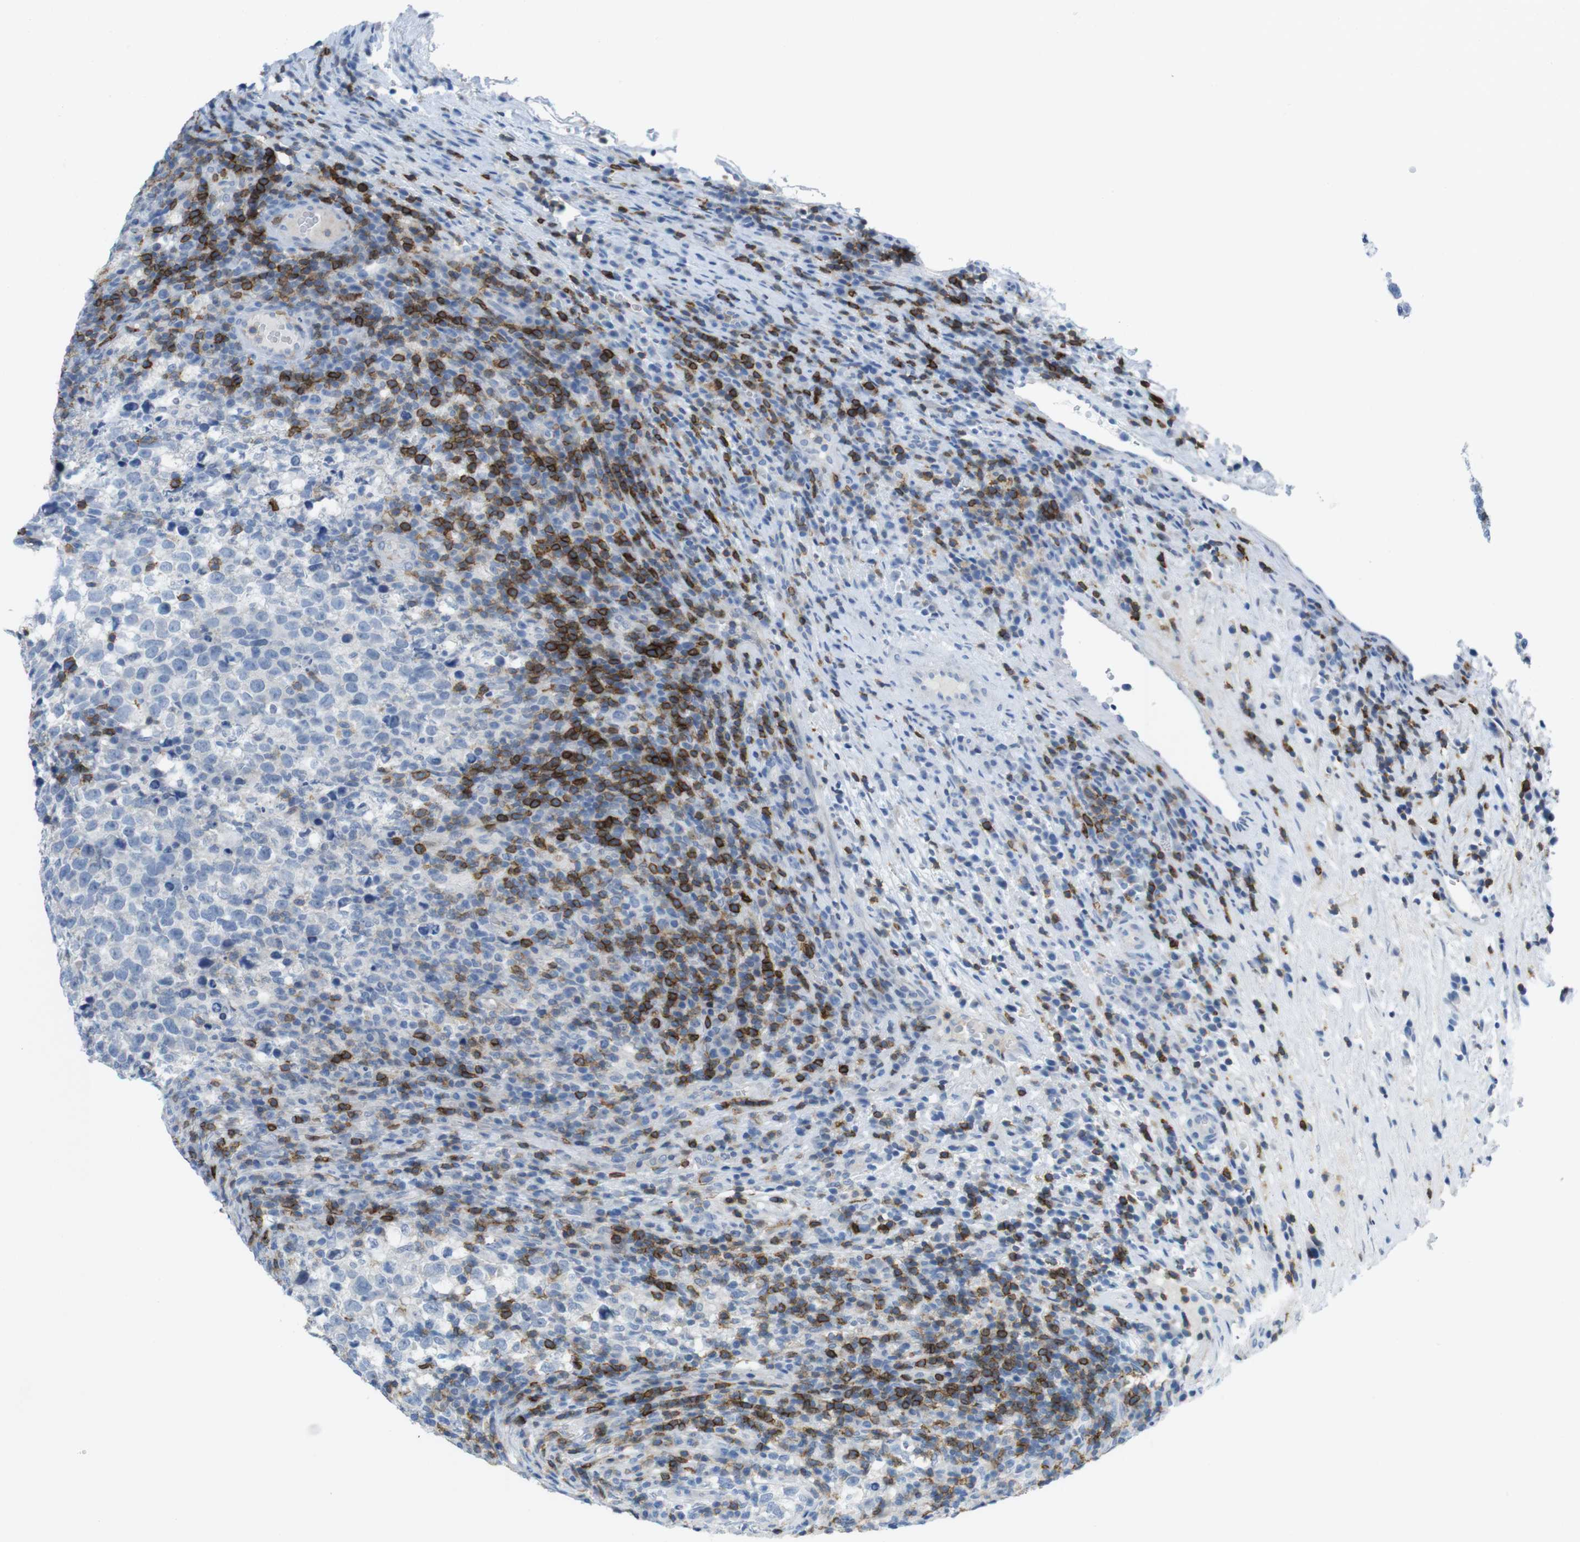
{"staining": {"intensity": "negative", "quantity": "none", "location": "none"}, "tissue": "testis cancer", "cell_type": "Tumor cells", "image_type": "cancer", "snomed": [{"axis": "morphology", "description": "Normal tissue, NOS"}, {"axis": "morphology", "description": "Seminoma, NOS"}, {"axis": "topography", "description": "Testis"}], "caption": "Tumor cells are negative for brown protein staining in testis cancer.", "gene": "CD5", "patient": {"sex": "male", "age": 43}}